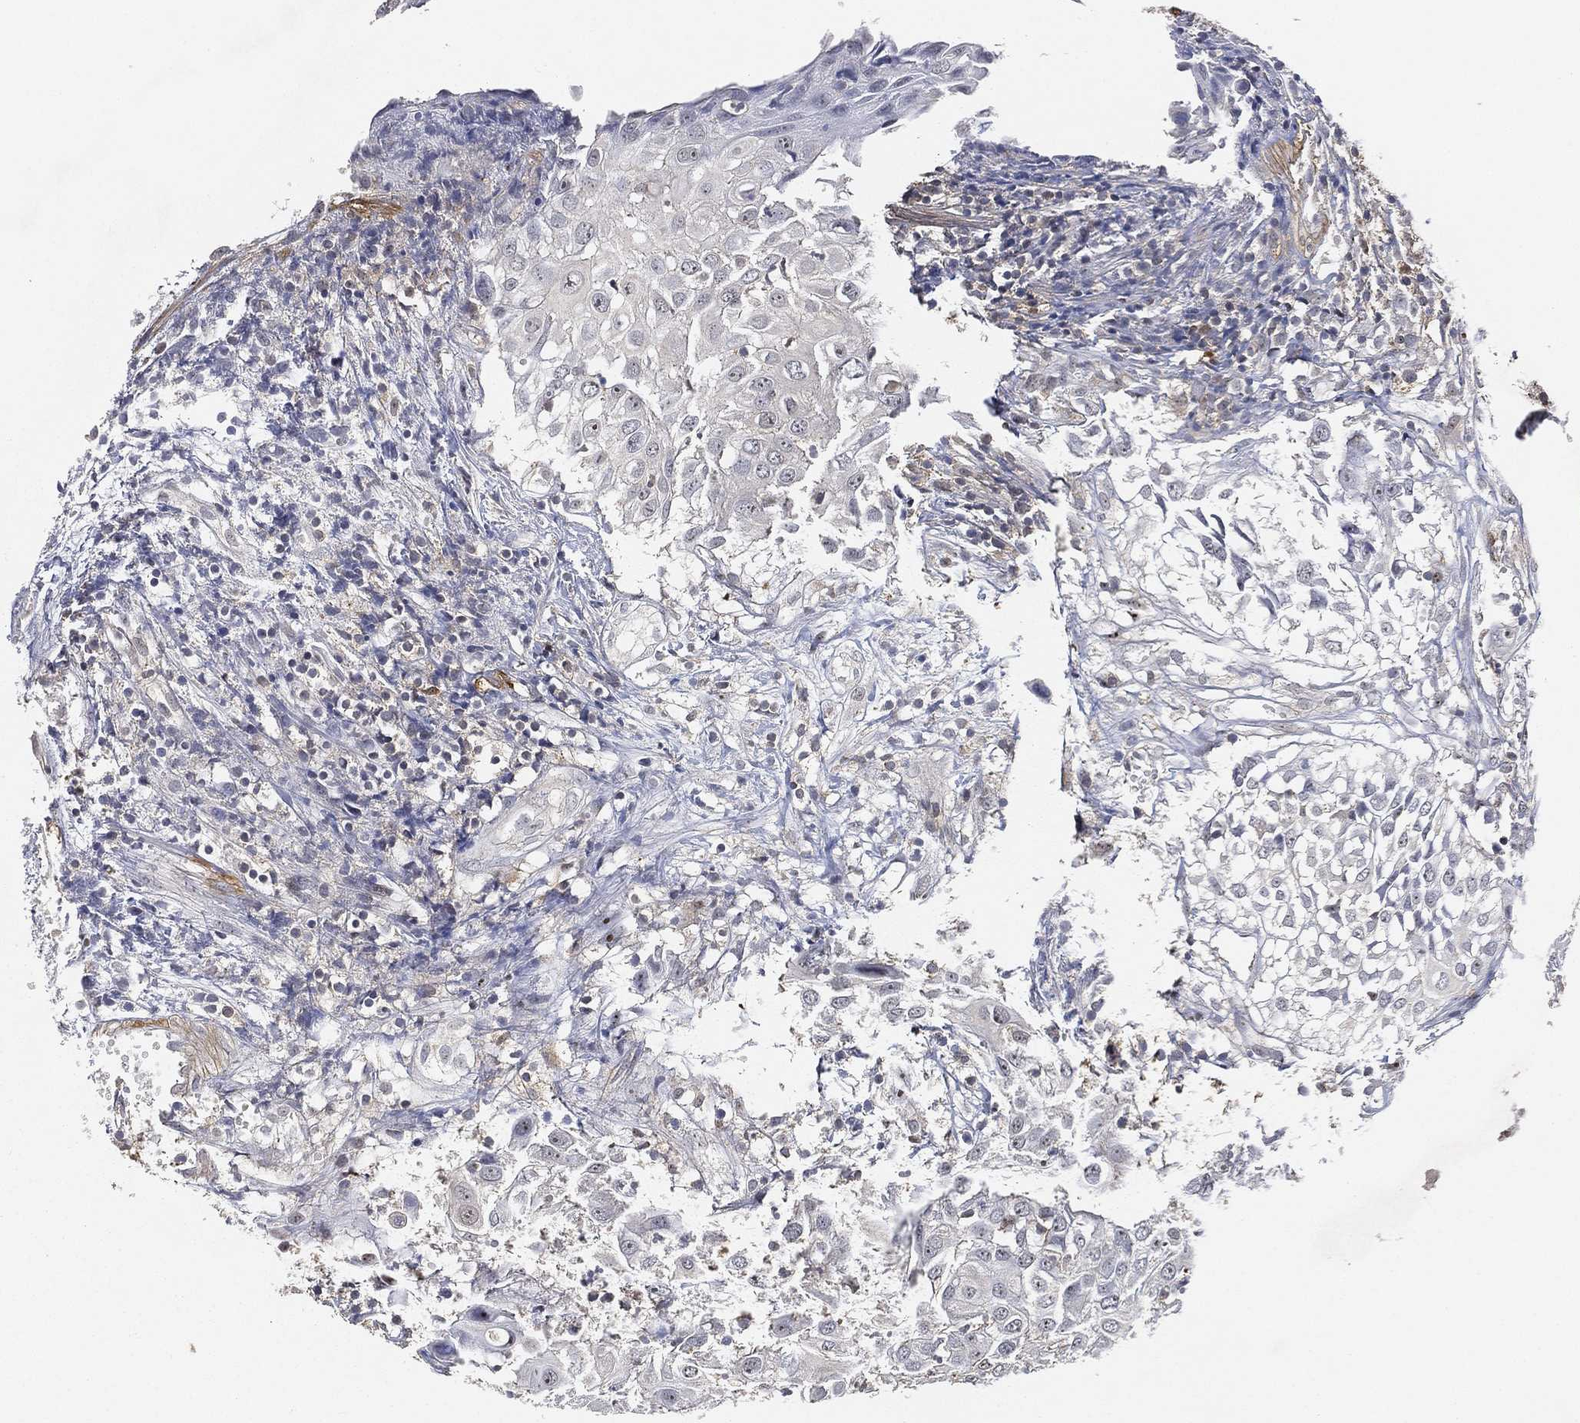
{"staining": {"intensity": "negative", "quantity": "none", "location": "none"}, "tissue": "urothelial cancer", "cell_type": "Tumor cells", "image_type": "cancer", "snomed": [{"axis": "morphology", "description": "Urothelial carcinoma, High grade"}, {"axis": "topography", "description": "Urinary bladder"}], "caption": "Immunohistochemistry histopathology image of neoplastic tissue: human urothelial cancer stained with DAB (3,3'-diaminobenzidine) demonstrates no significant protein staining in tumor cells. The staining was performed using DAB to visualize the protein expression in brown, while the nuclei were stained in blue with hematoxylin (Magnification: 20x).", "gene": "CRYL1", "patient": {"sex": "female", "age": 79}}